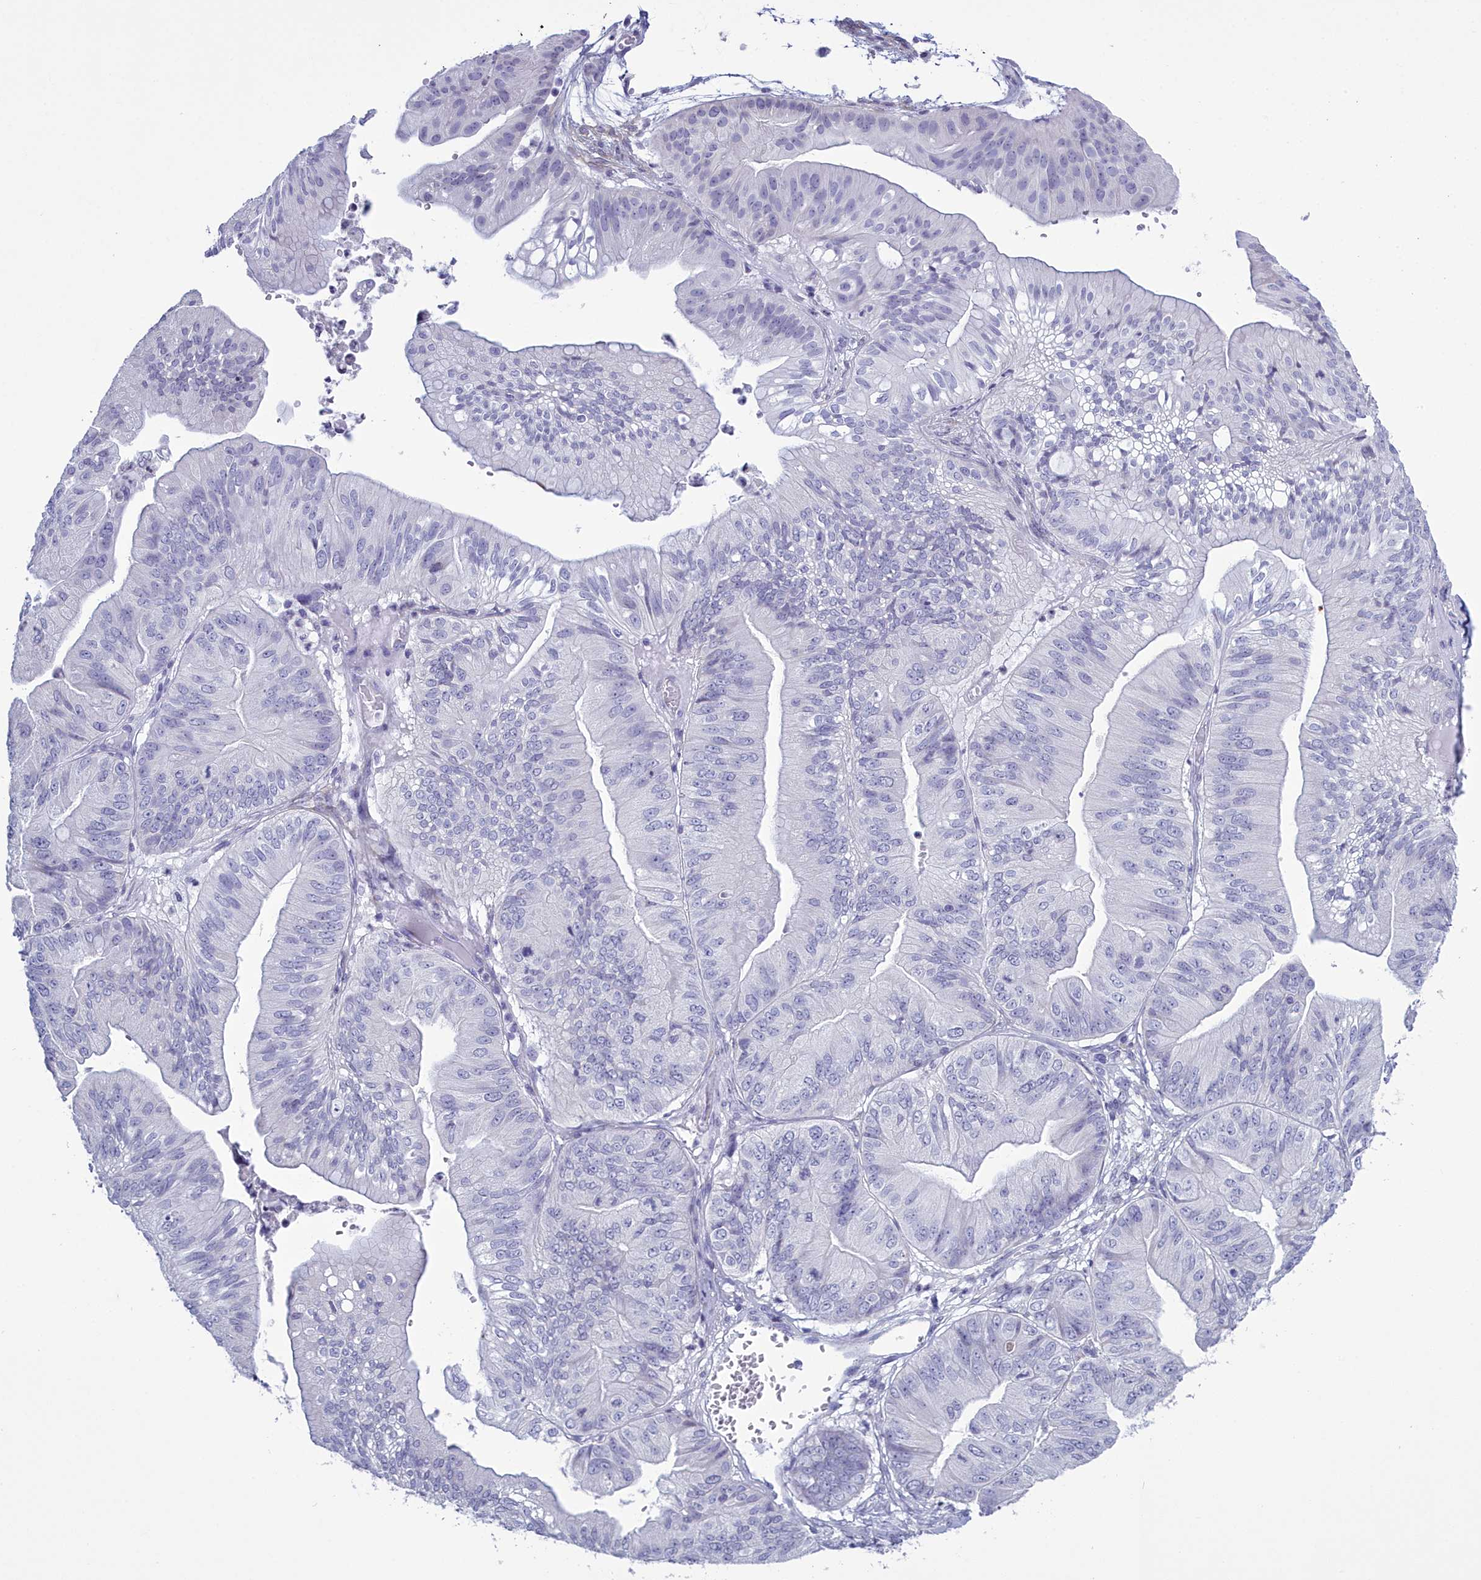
{"staining": {"intensity": "negative", "quantity": "none", "location": "none"}, "tissue": "ovarian cancer", "cell_type": "Tumor cells", "image_type": "cancer", "snomed": [{"axis": "morphology", "description": "Cystadenocarcinoma, mucinous, NOS"}, {"axis": "topography", "description": "Ovary"}], "caption": "The histopathology image displays no significant expression in tumor cells of ovarian cancer.", "gene": "MAP6", "patient": {"sex": "female", "age": 61}}